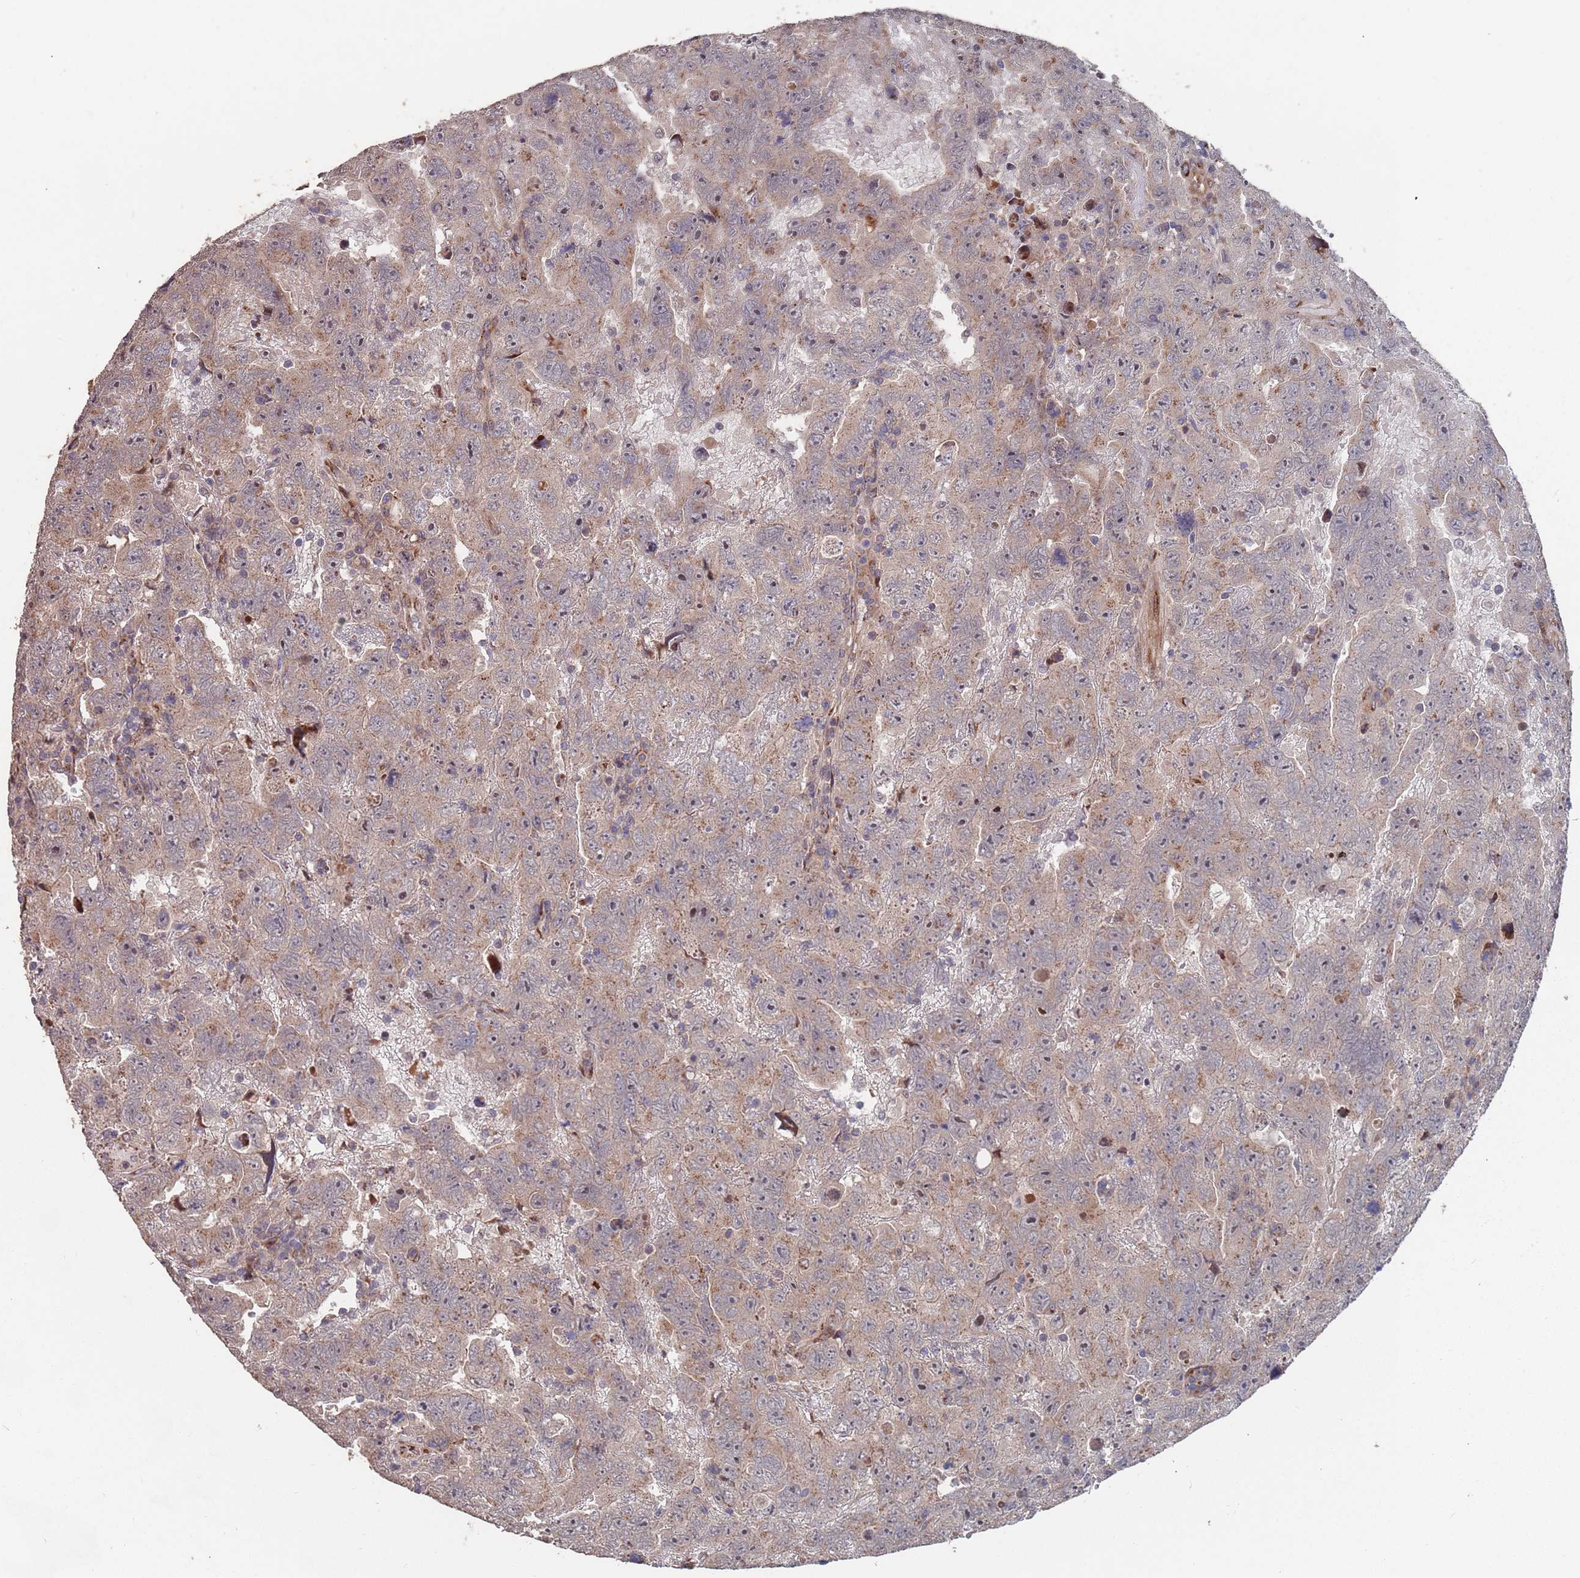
{"staining": {"intensity": "moderate", "quantity": "25%-75%", "location": "cytoplasmic/membranous"}, "tissue": "testis cancer", "cell_type": "Tumor cells", "image_type": "cancer", "snomed": [{"axis": "morphology", "description": "Carcinoma, Embryonal, NOS"}, {"axis": "topography", "description": "Testis"}], "caption": "Tumor cells exhibit moderate cytoplasmic/membranous staining in about 25%-75% of cells in testis cancer (embryonal carcinoma). (Brightfield microscopy of DAB IHC at high magnification).", "gene": "UNC45A", "patient": {"sex": "male", "age": 45}}